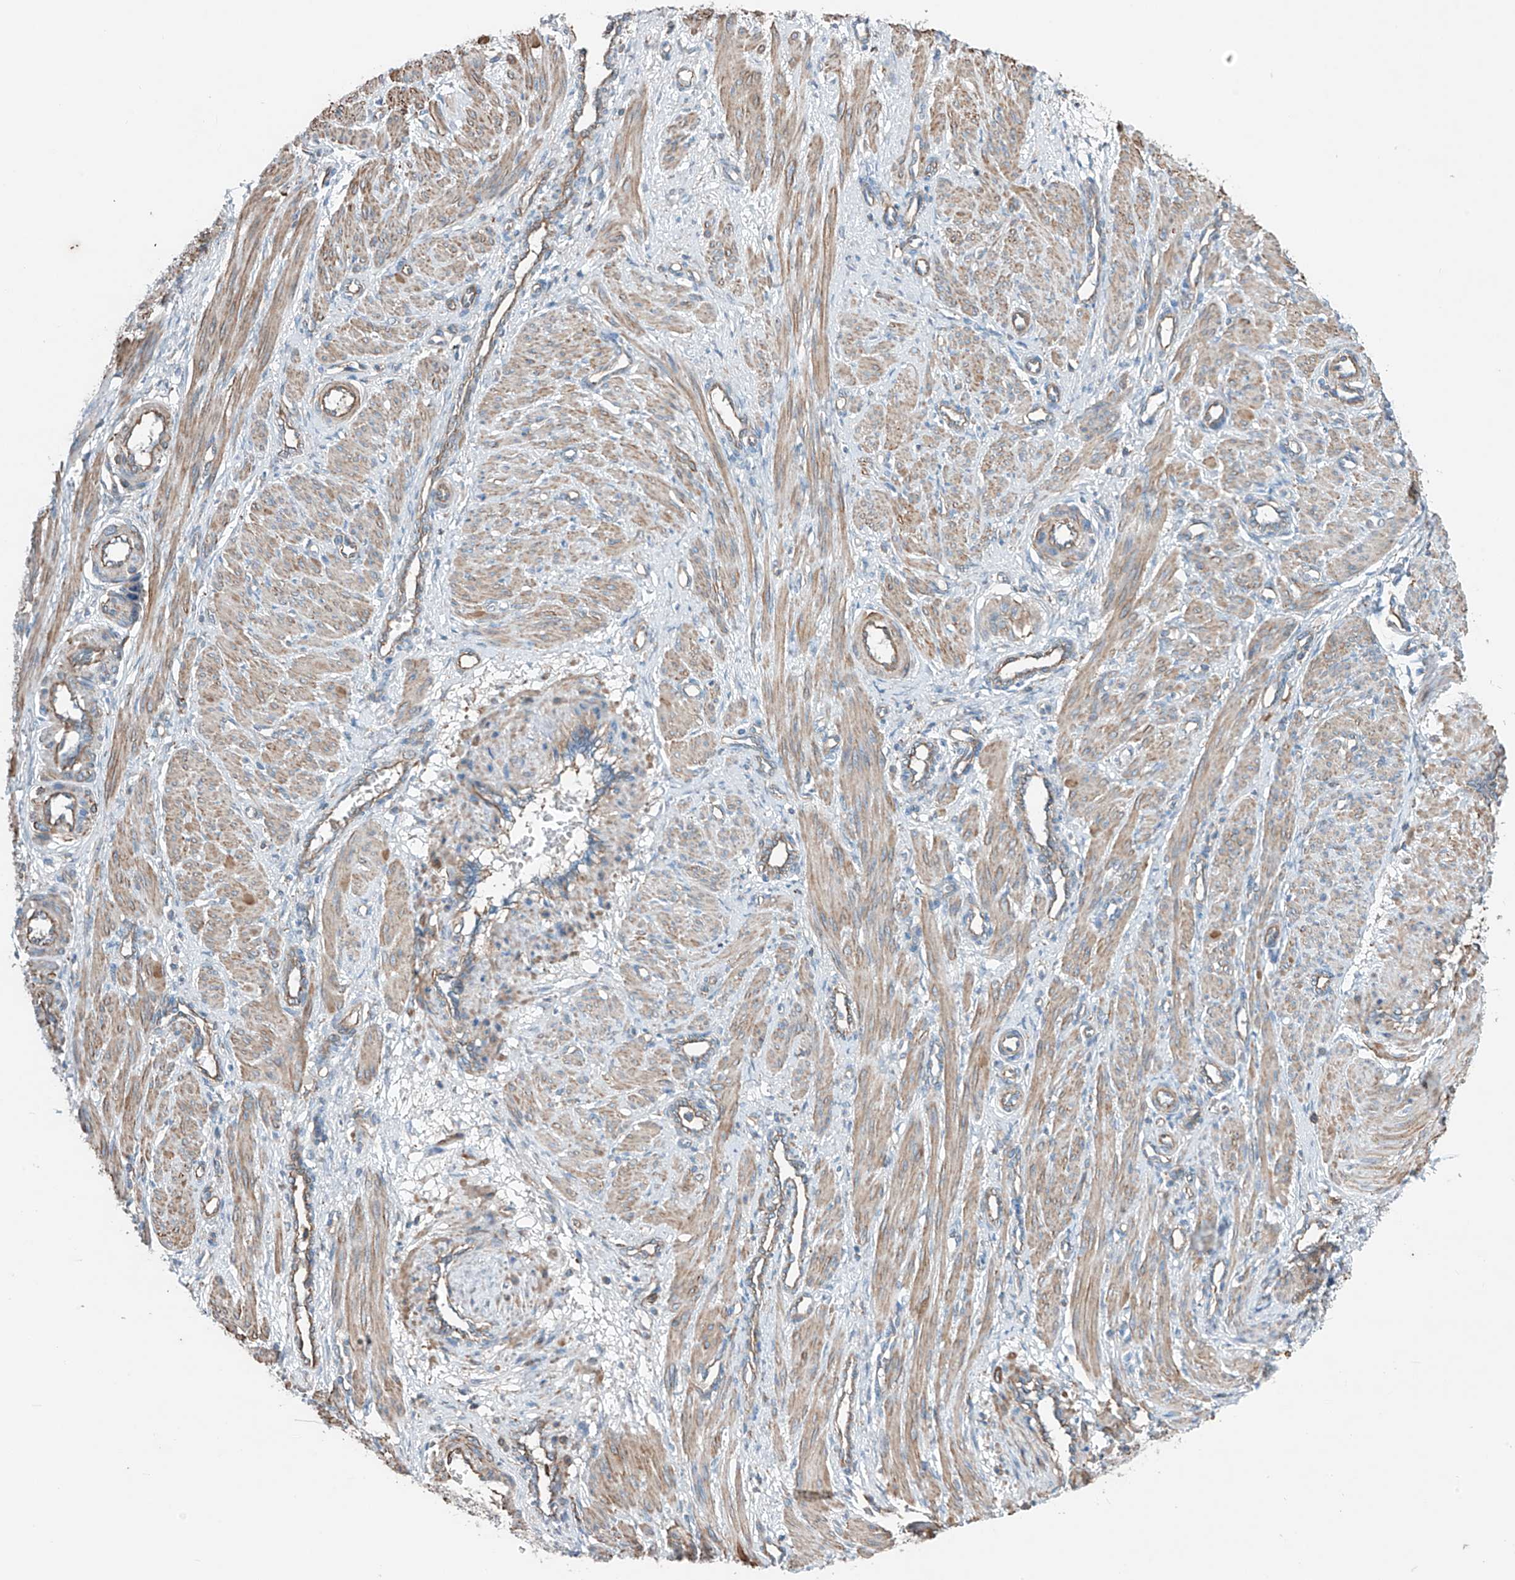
{"staining": {"intensity": "moderate", "quantity": ">75%", "location": "cytoplasmic/membranous"}, "tissue": "smooth muscle", "cell_type": "Smooth muscle cells", "image_type": "normal", "snomed": [{"axis": "morphology", "description": "Normal tissue, NOS"}, {"axis": "topography", "description": "Endometrium"}], "caption": "Protein staining by IHC exhibits moderate cytoplasmic/membranous staining in about >75% of smooth muscle cells in normal smooth muscle.", "gene": "SLC1A5", "patient": {"sex": "female", "age": 33}}